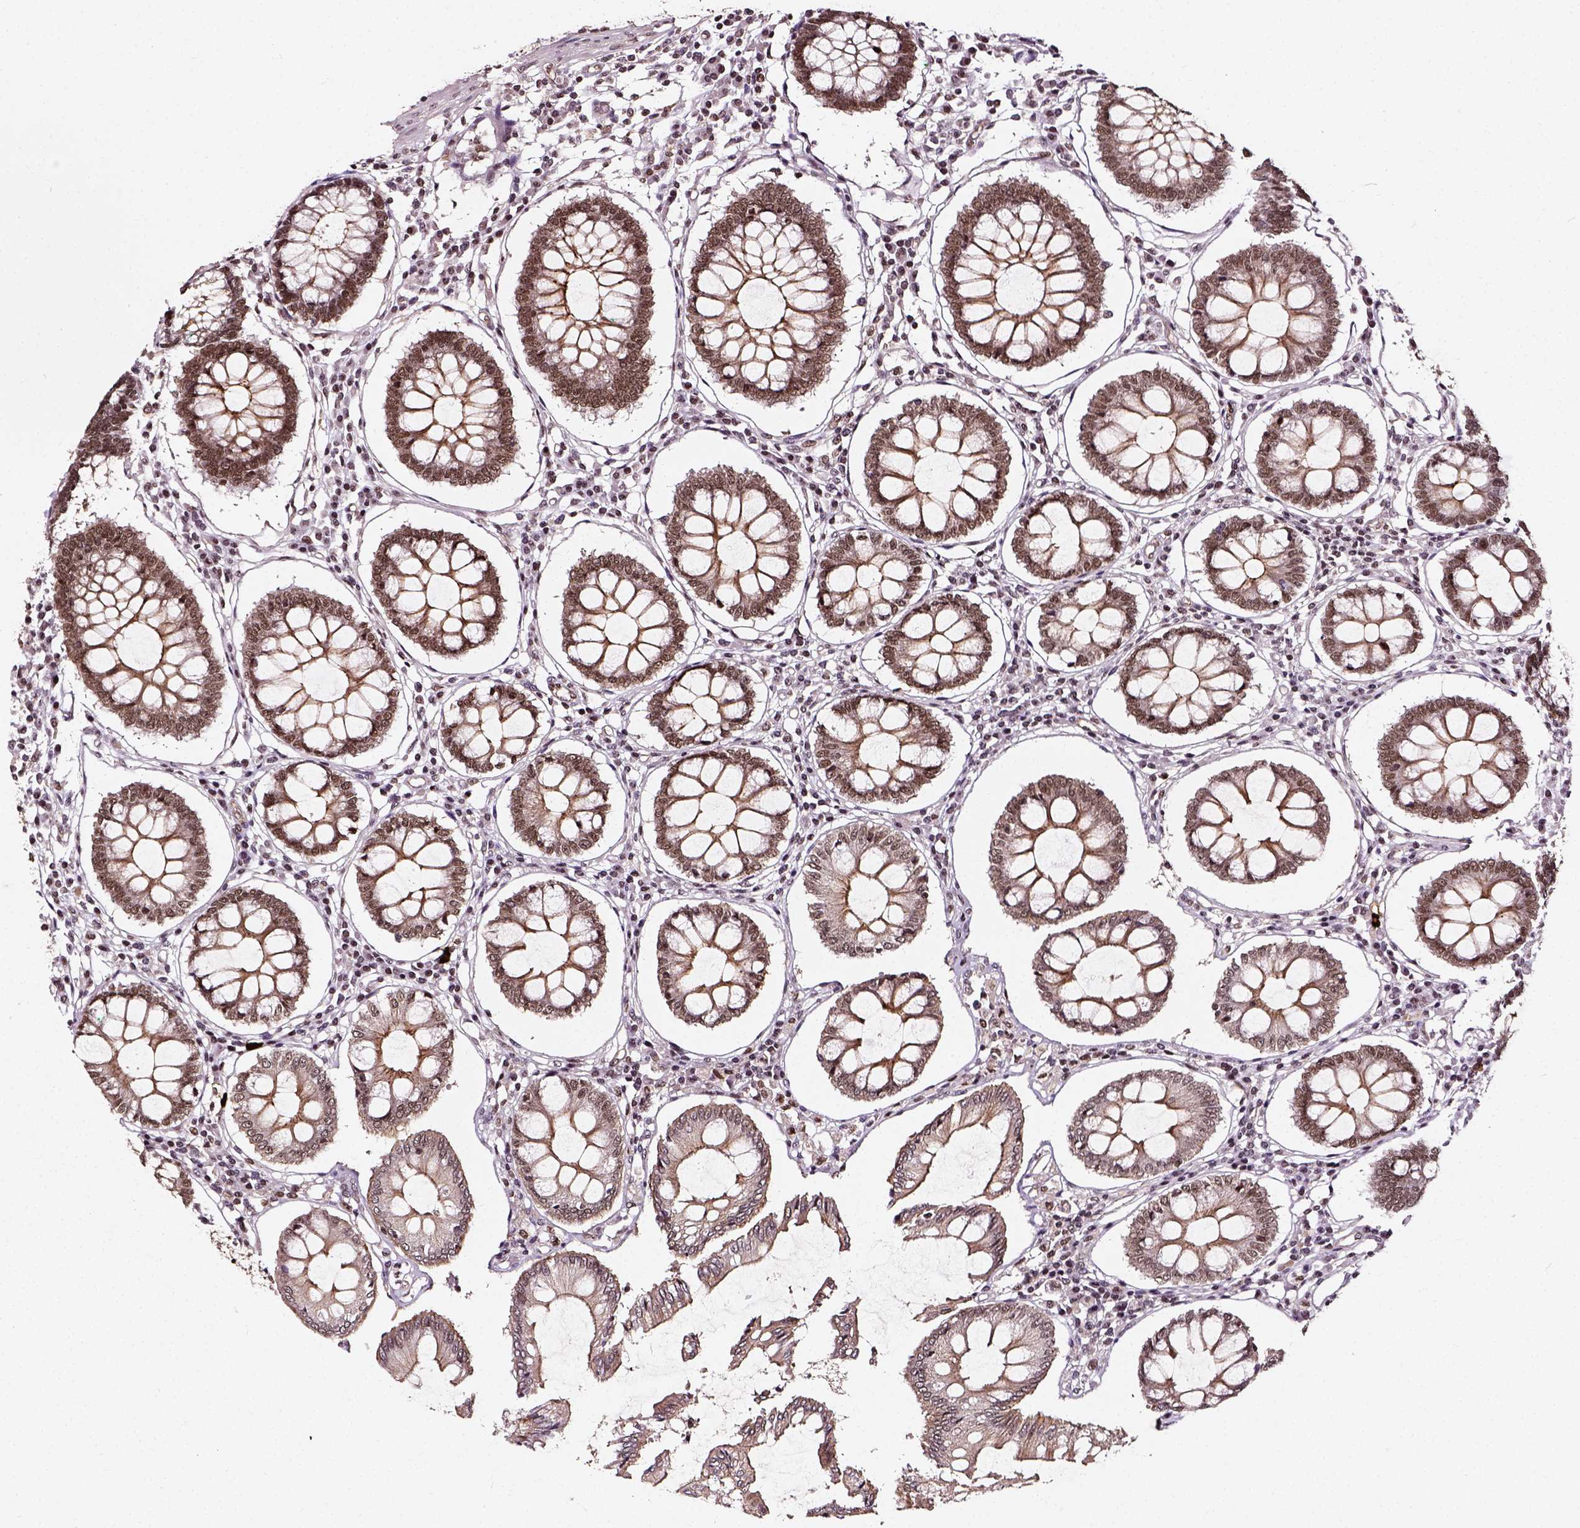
{"staining": {"intensity": "moderate", "quantity": ">75%", "location": "nuclear"}, "tissue": "colon", "cell_type": "Endothelial cells", "image_type": "normal", "snomed": [{"axis": "morphology", "description": "Normal tissue, NOS"}, {"axis": "morphology", "description": "Adenocarcinoma, NOS"}, {"axis": "topography", "description": "Colon"}], "caption": "DAB (3,3'-diaminobenzidine) immunohistochemical staining of normal colon reveals moderate nuclear protein staining in approximately >75% of endothelial cells.", "gene": "NACC1", "patient": {"sex": "male", "age": 83}}